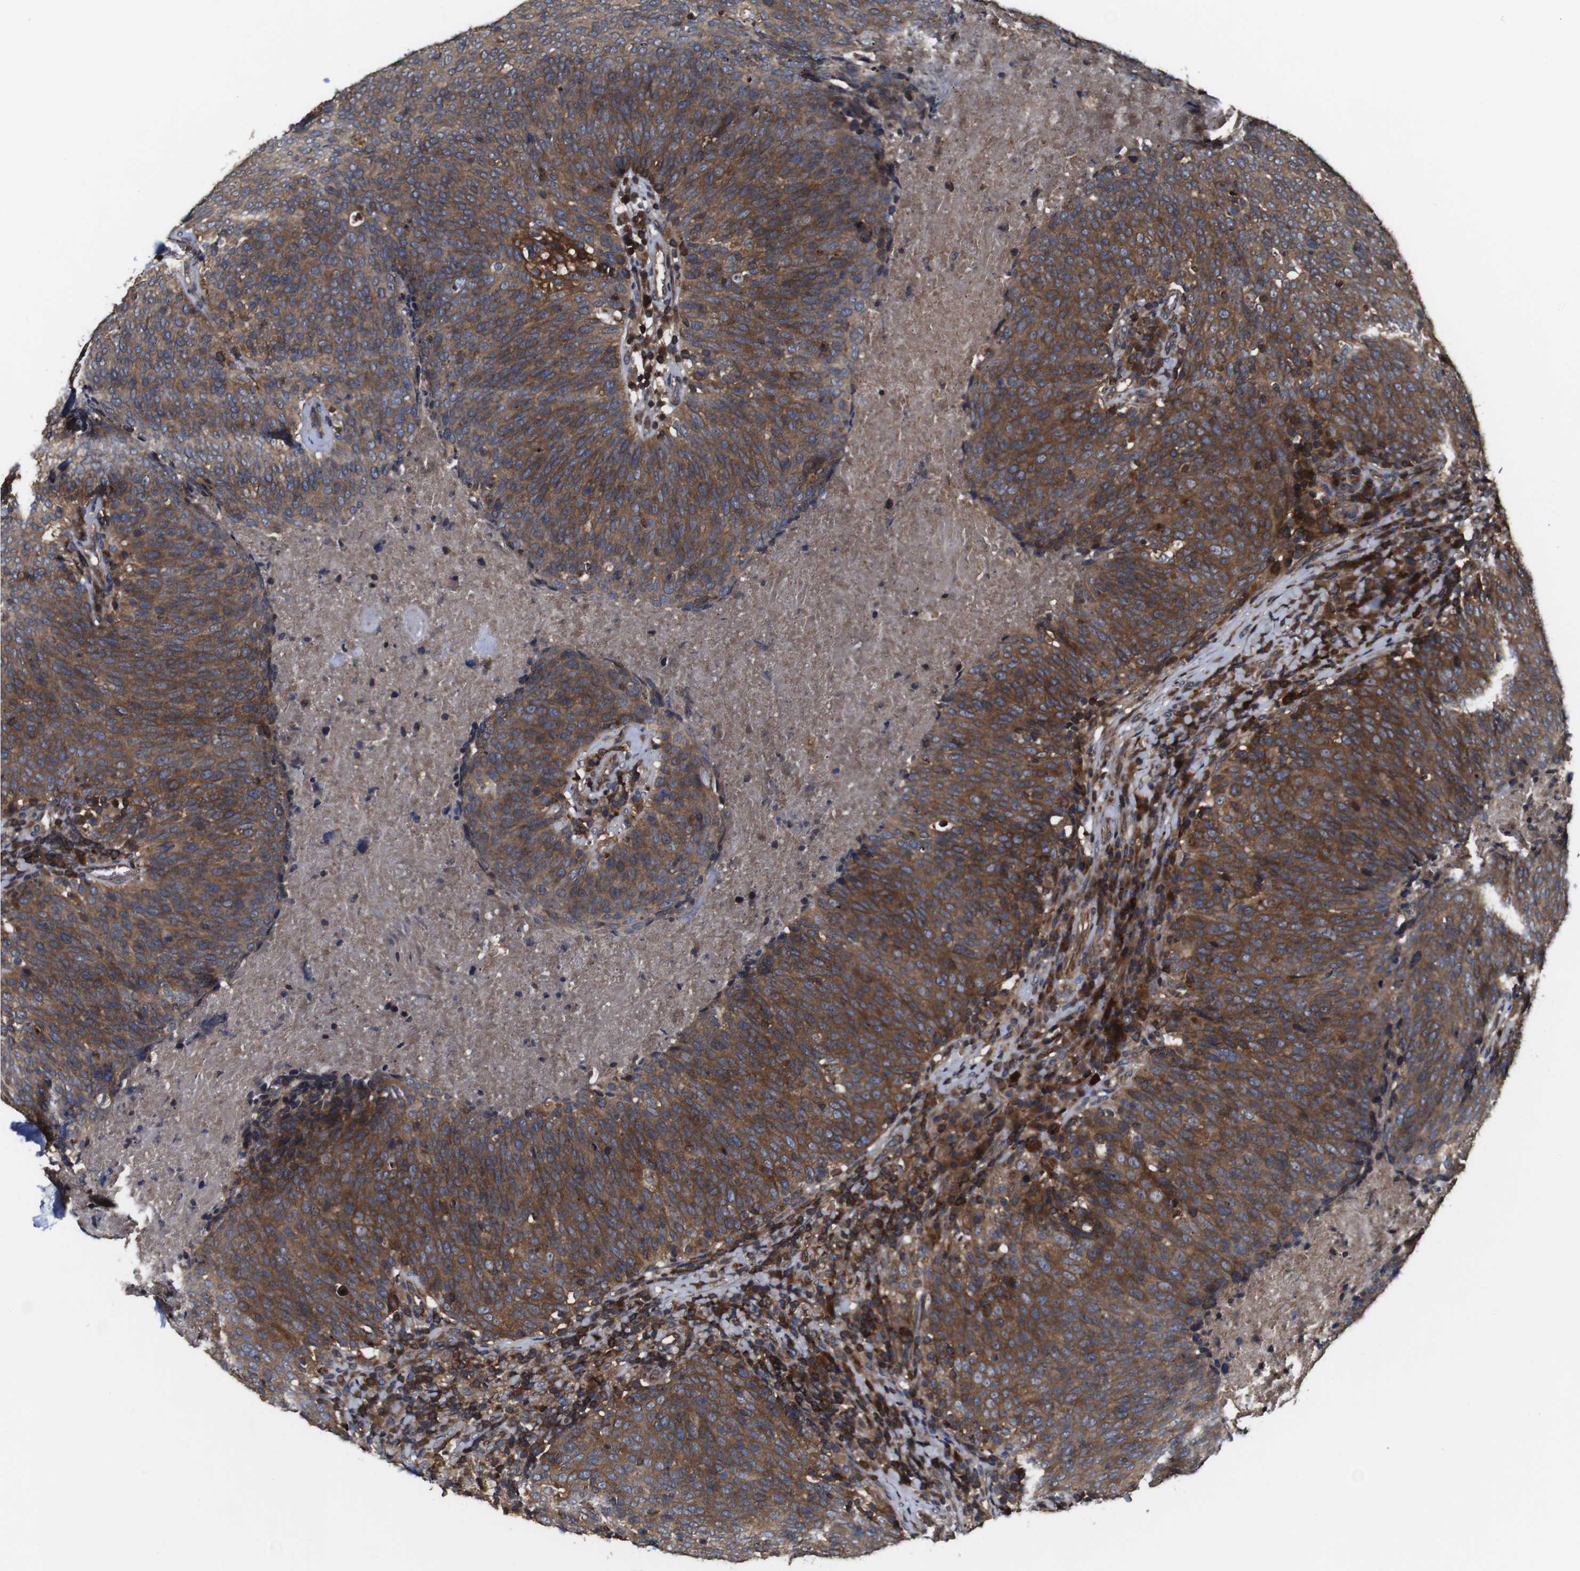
{"staining": {"intensity": "moderate", "quantity": ">75%", "location": "cytoplasmic/membranous"}, "tissue": "head and neck cancer", "cell_type": "Tumor cells", "image_type": "cancer", "snomed": [{"axis": "morphology", "description": "Squamous cell carcinoma, NOS"}, {"axis": "morphology", "description": "Squamous cell carcinoma, metastatic, NOS"}, {"axis": "topography", "description": "Lymph node"}, {"axis": "topography", "description": "Head-Neck"}], "caption": "Head and neck cancer (metastatic squamous cell carcinoma) stained for a protein (brown) exhibits moderate cytoplasmic/membranous positive positivity in approximately >75% of tumor cells.", "gene": "TNIK", "patient": {"sex": "male", "age": 62}}